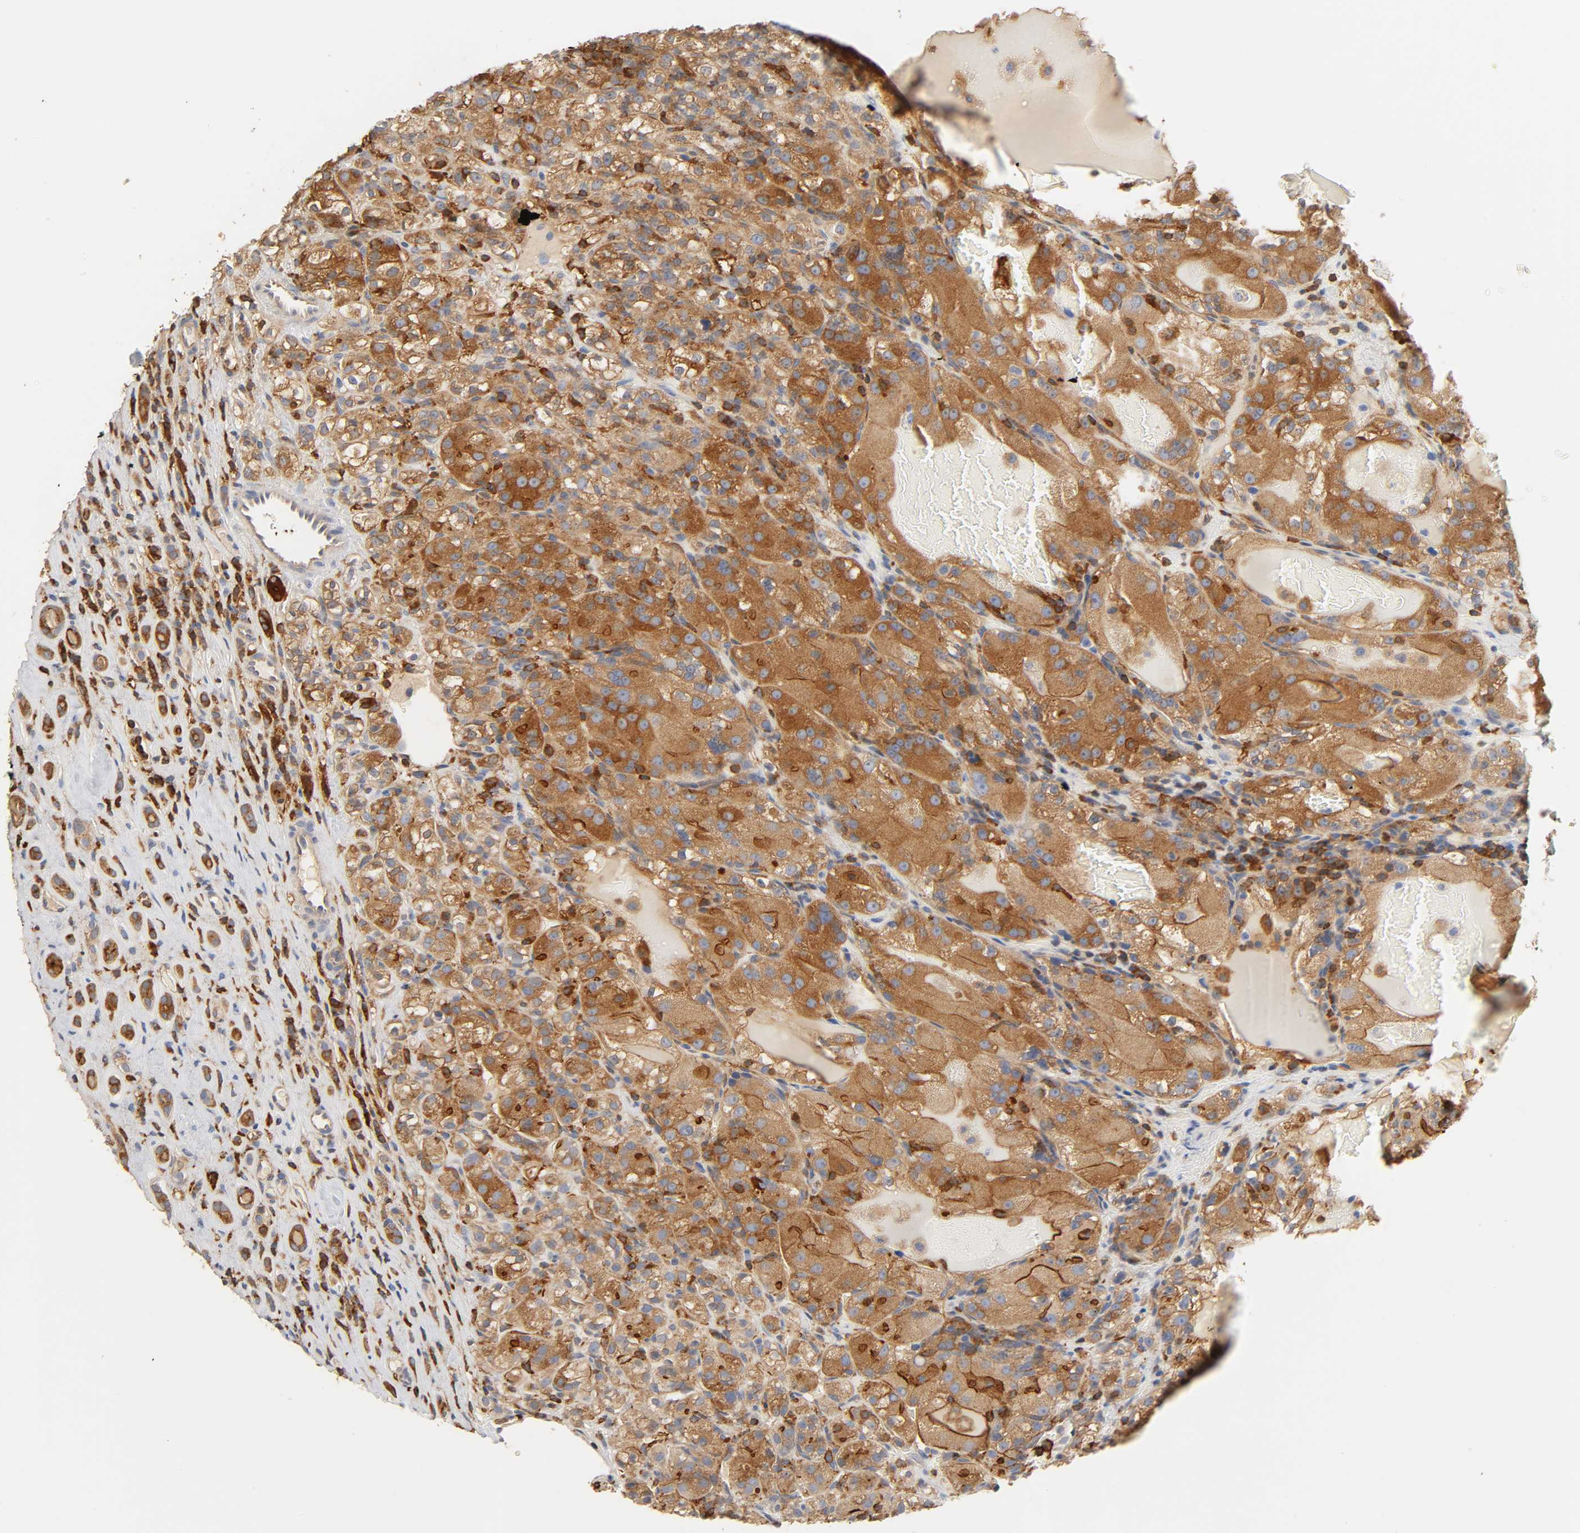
{"staining": {"intensity": "moderate", "quantity": ">75%", "location": "cytoplasmic/membranous"}, "tissue": "renal cancer", "cell_type": "Tumor cells", "image_type": "cancer", "snomed": [{"axis": "morphology", "description": "Normal tissue, NOS"}, {"axis": "morphology", "description": "Adenocarcinoma, NOS"}, {"axis": "topography", "description": "Kidney"}], "caption": "Moderate cytoplasmic/membranous protein staining is appreciated in approximately >75% of tumor cells in renal cancer.", "gene": "BIN1", "patient": {"sex": "male", "age": 61}}